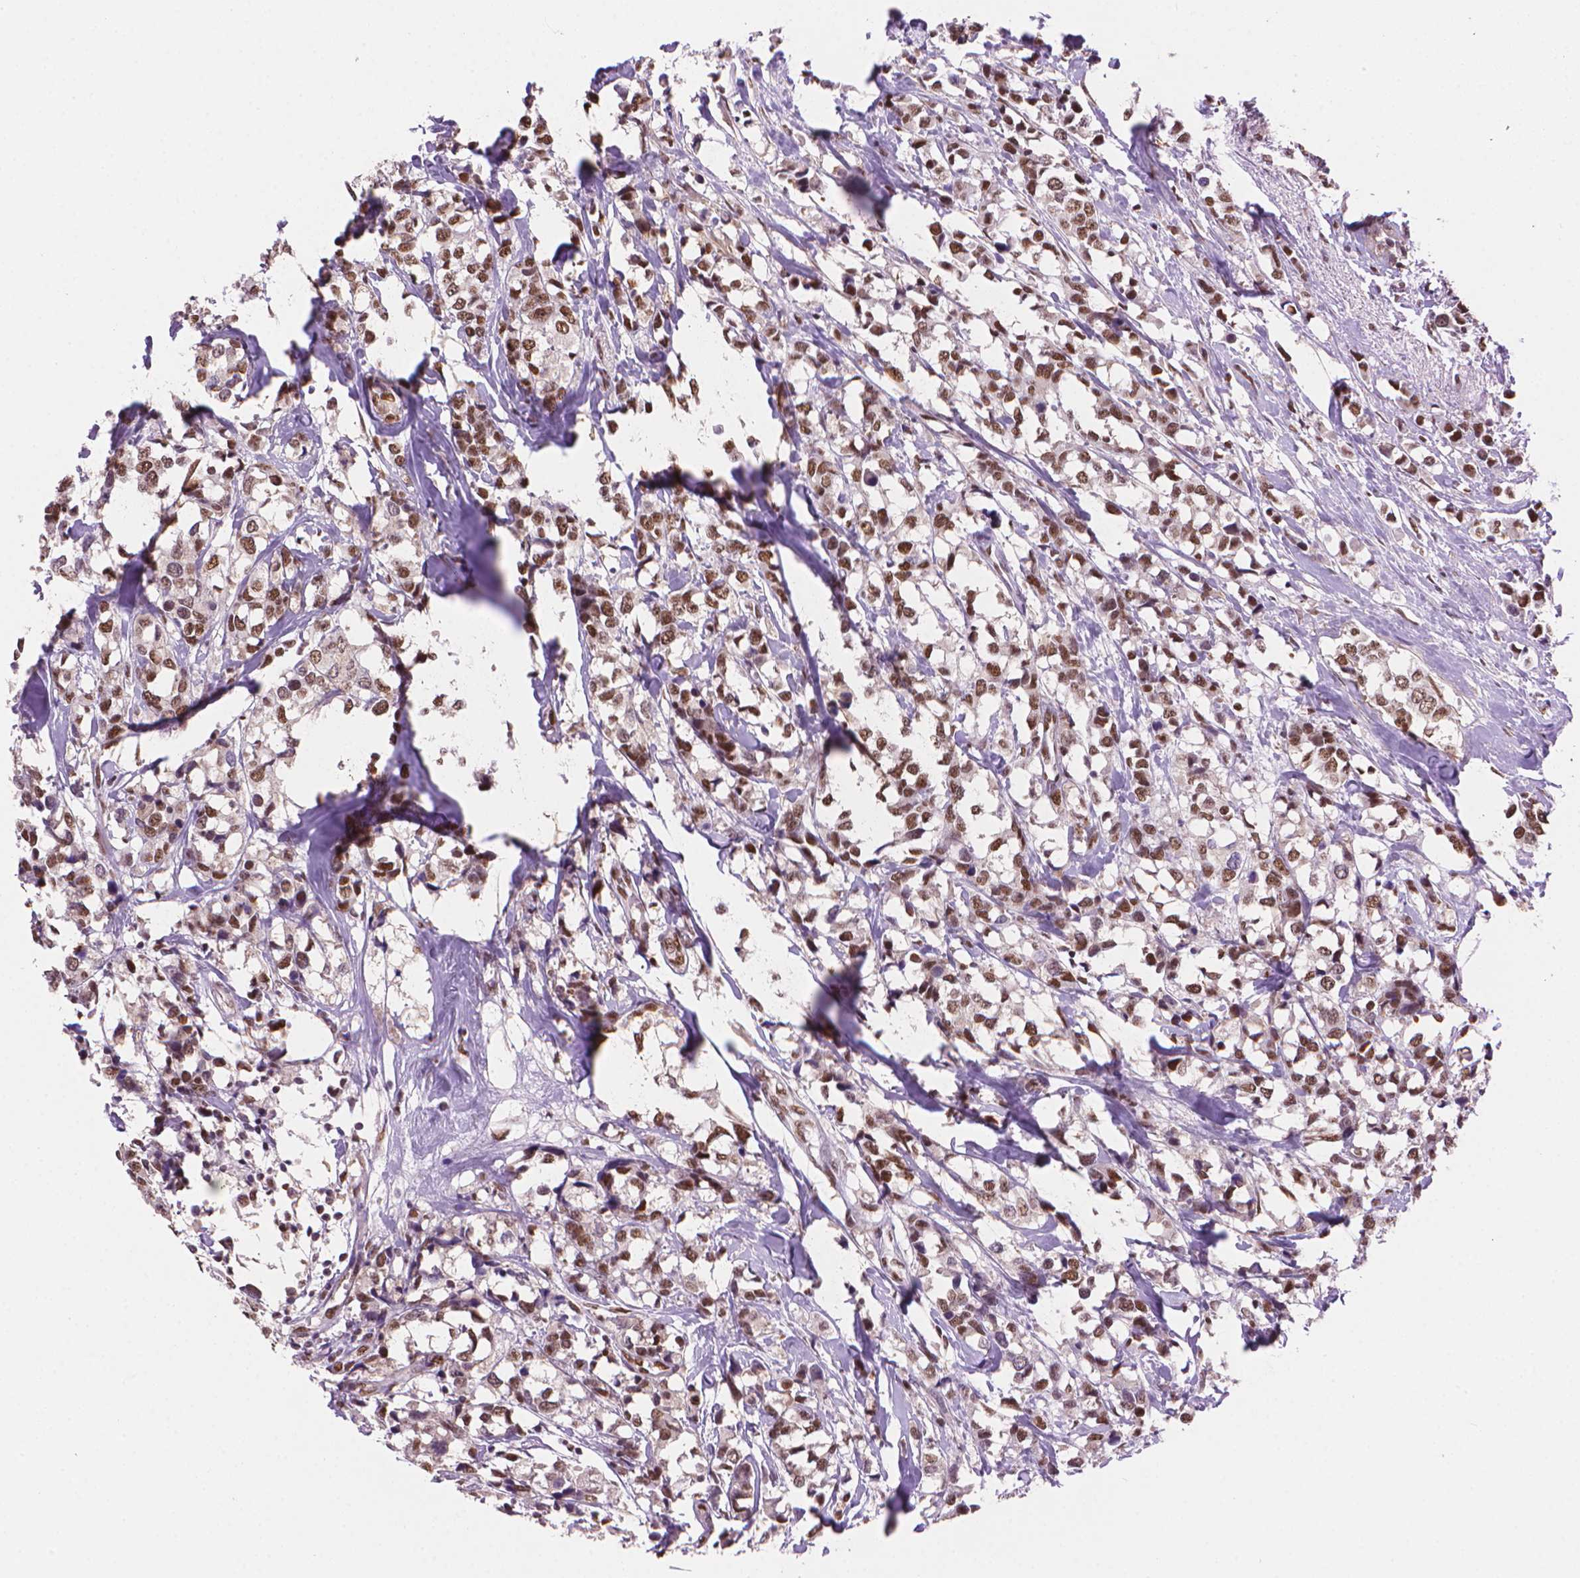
{"staining": {"intensity": "moderate", "quantity": ">75%", "location": "nuclear"}, "tissue": "breast cancer", "cell_type": "Tumor cells", "image_type": "cancer", "snomed": [{"axis": "morphology", "description": "Lobular carcinoma"}, {"axis": "topography", "description": "Breast"}], "caption": "Breast lobular carcinoma stained for a protein displays moderate nuclear positivity in tumor cells.", "gene": "UBN1", "patient": {"sex": "female", "age": 59}}